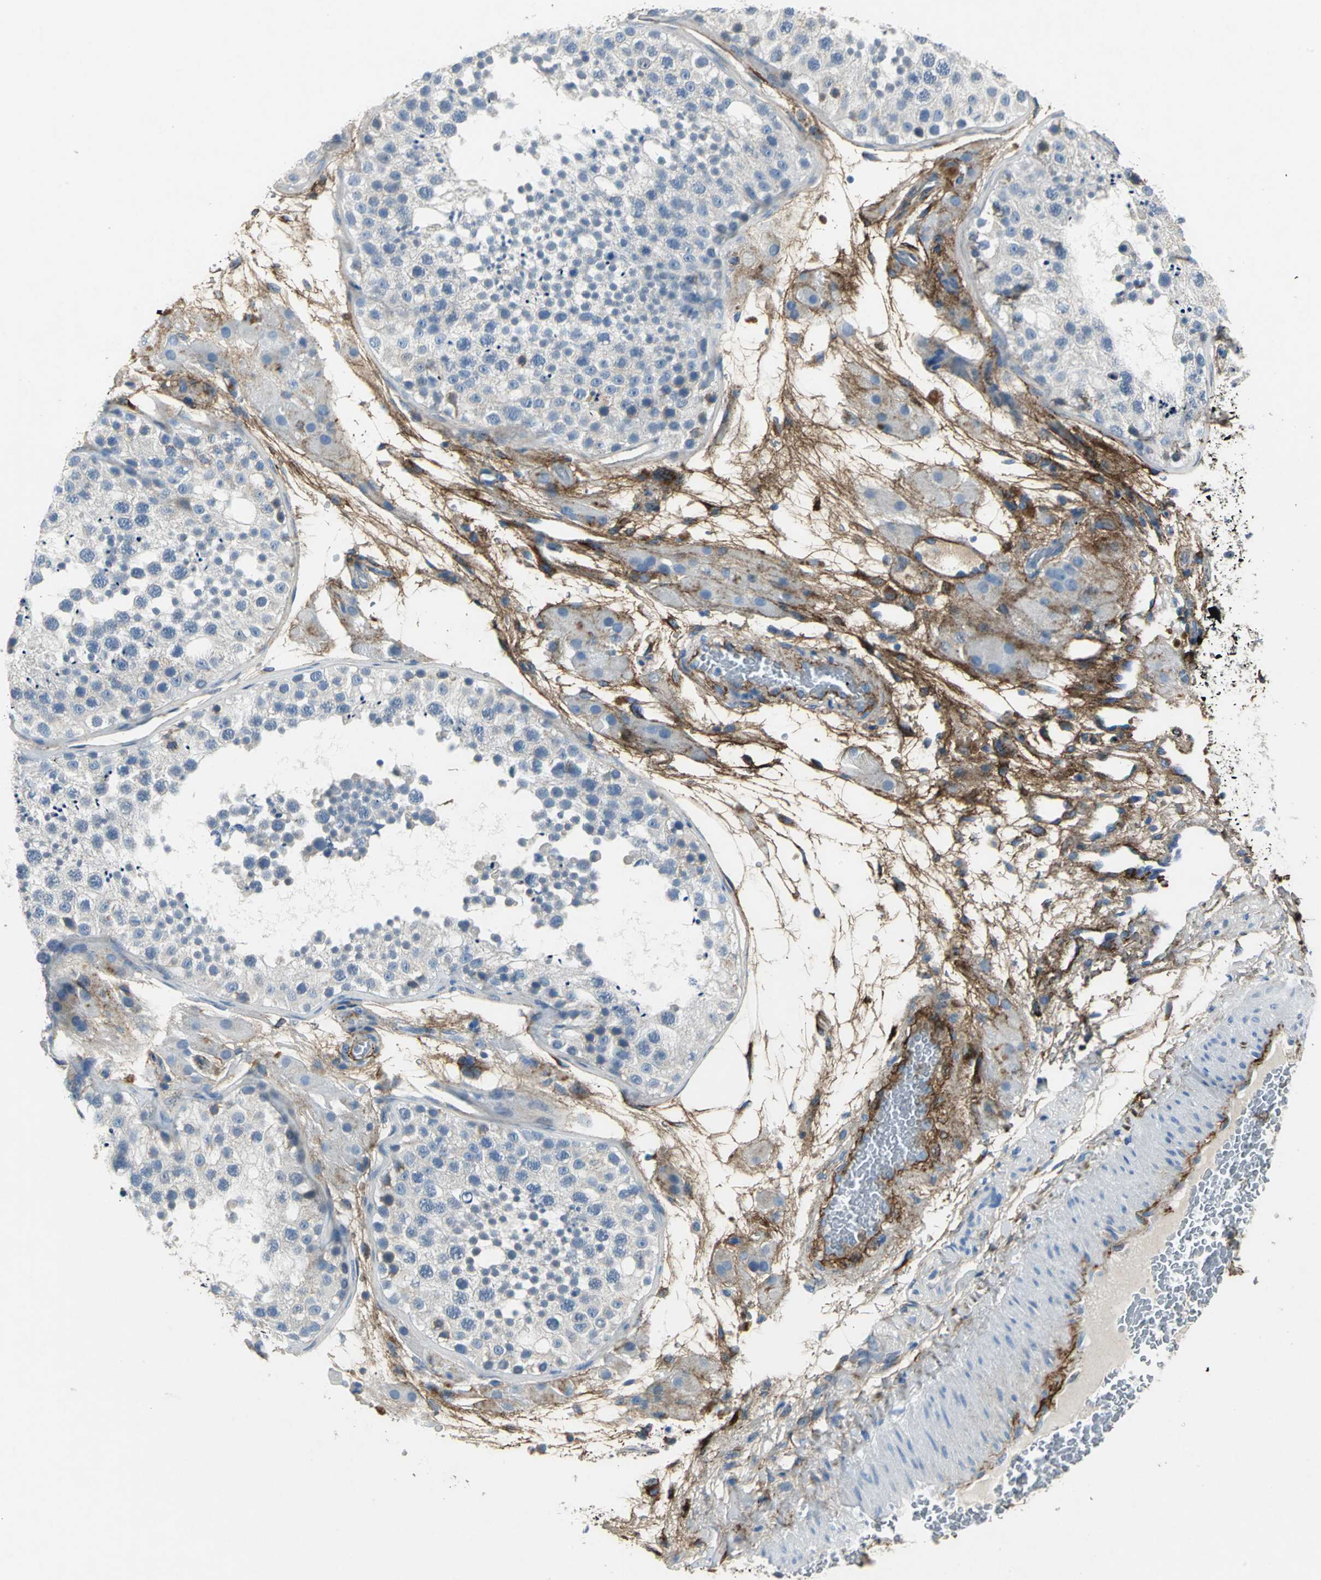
{"staining": {"intensity": "negative", "quantity": "none", "location": "none"}, "tissue": "testis", "cell_type": "Cells in seminiferous ducts", "image_type": "normal", "snomed": [{"axis": "morphology", "description": "Normal tissue, NOS"}, {"axis": "topography", "description": "Testis"}], "caption": "The micrograph exhibits no staining of cells in seminiferous ducts in benign testis.", "gene": "EFNB3", "patient": {"sex": "male", "age": 26}}